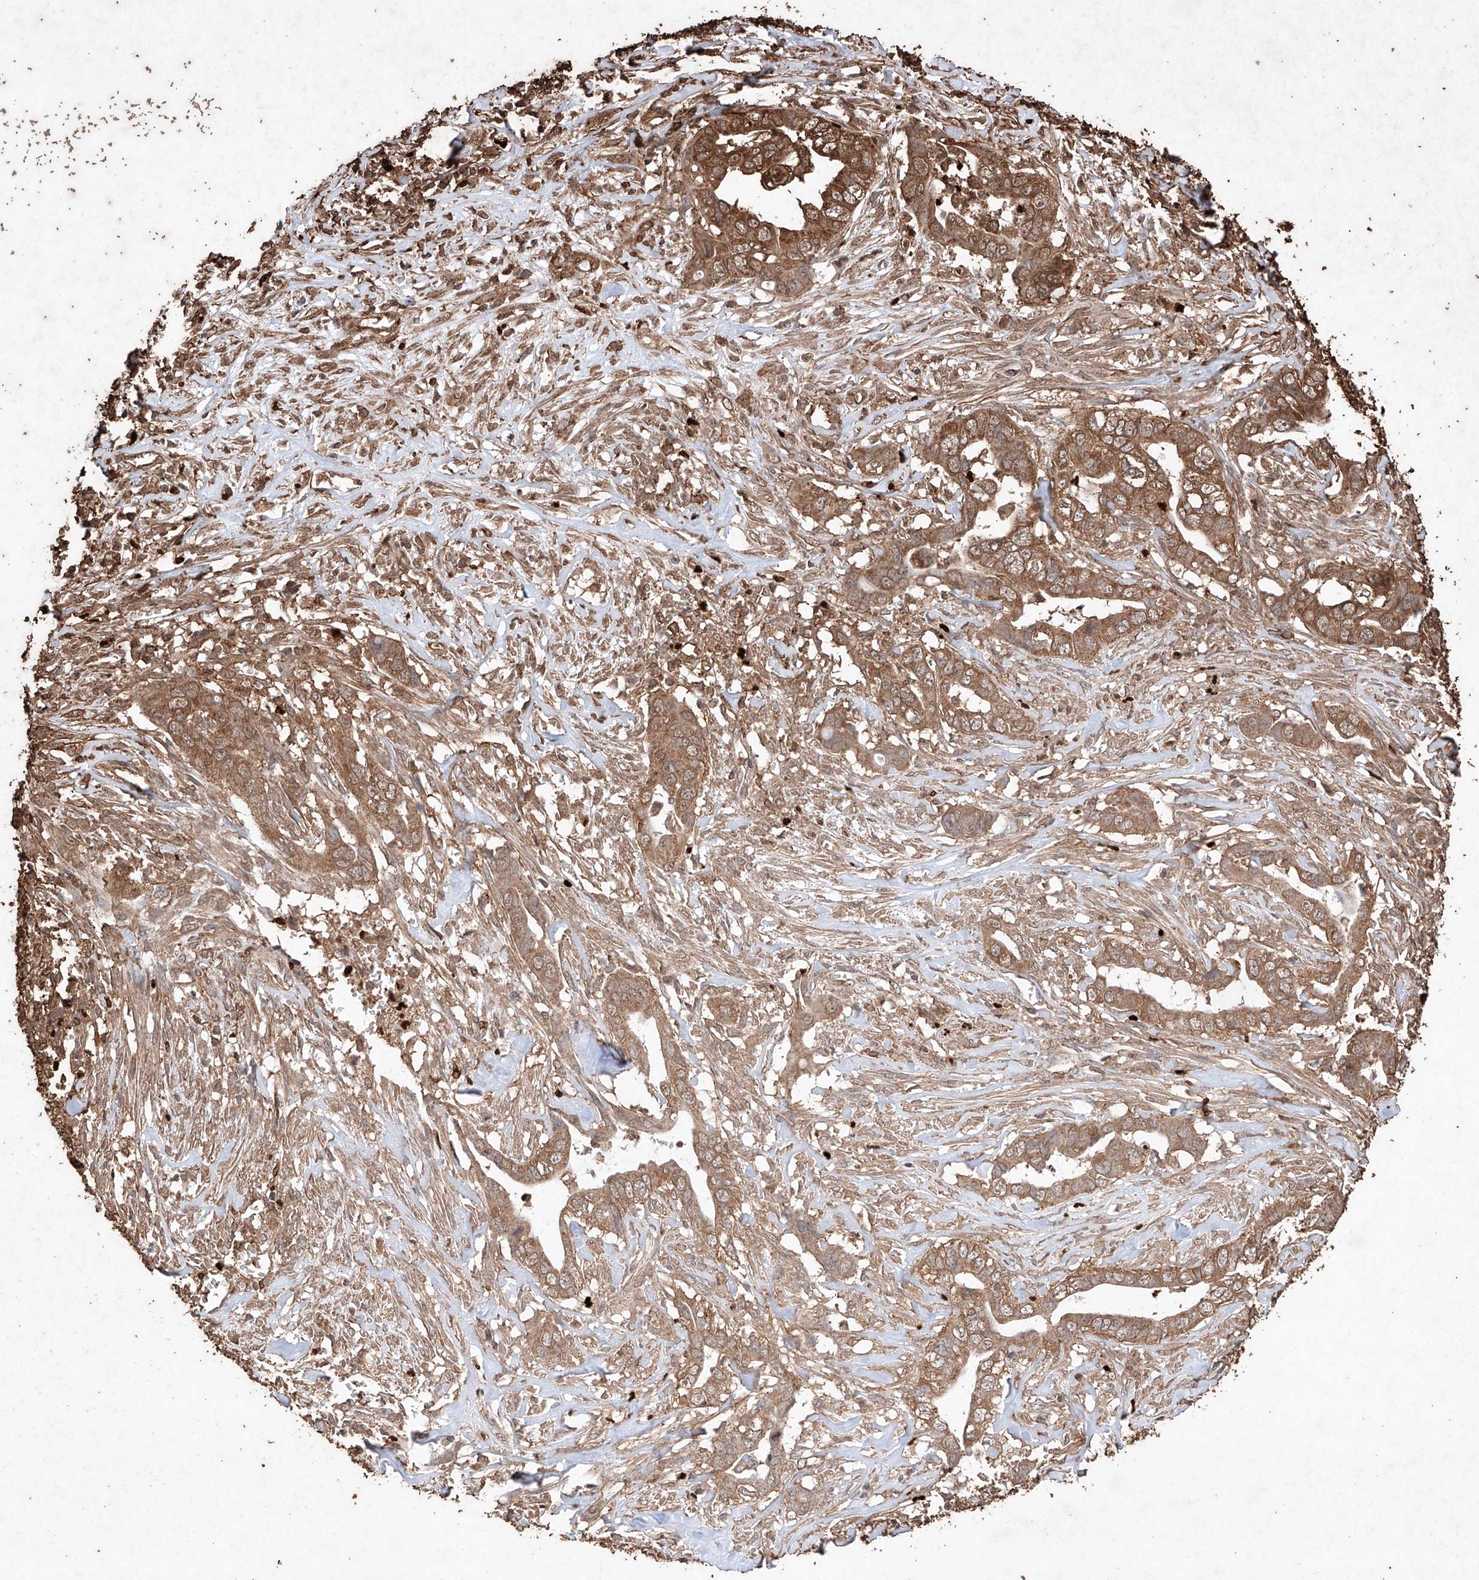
{"staining": {"intensity": "moderate", "quantity": ">75%", "location": "cytoplasmic/membranous"}, "tissue": "liver cancer", "cell_type": "Tumor cells", "image_type": "cancer", "snomed": [{"axis": "morphology", "description": "Cholangiocarcinoma"}, {"axis": "topography", "description": "Liver"}], "caption": "The micrograph demonstrates staining of liver cholangiocarcinoma, revealing moderate cytoplasmic/membranous protein positivity (brown color) within tumor cells.", "gene": "M6PR", "patient": {"sex": "female", "age": 79}}